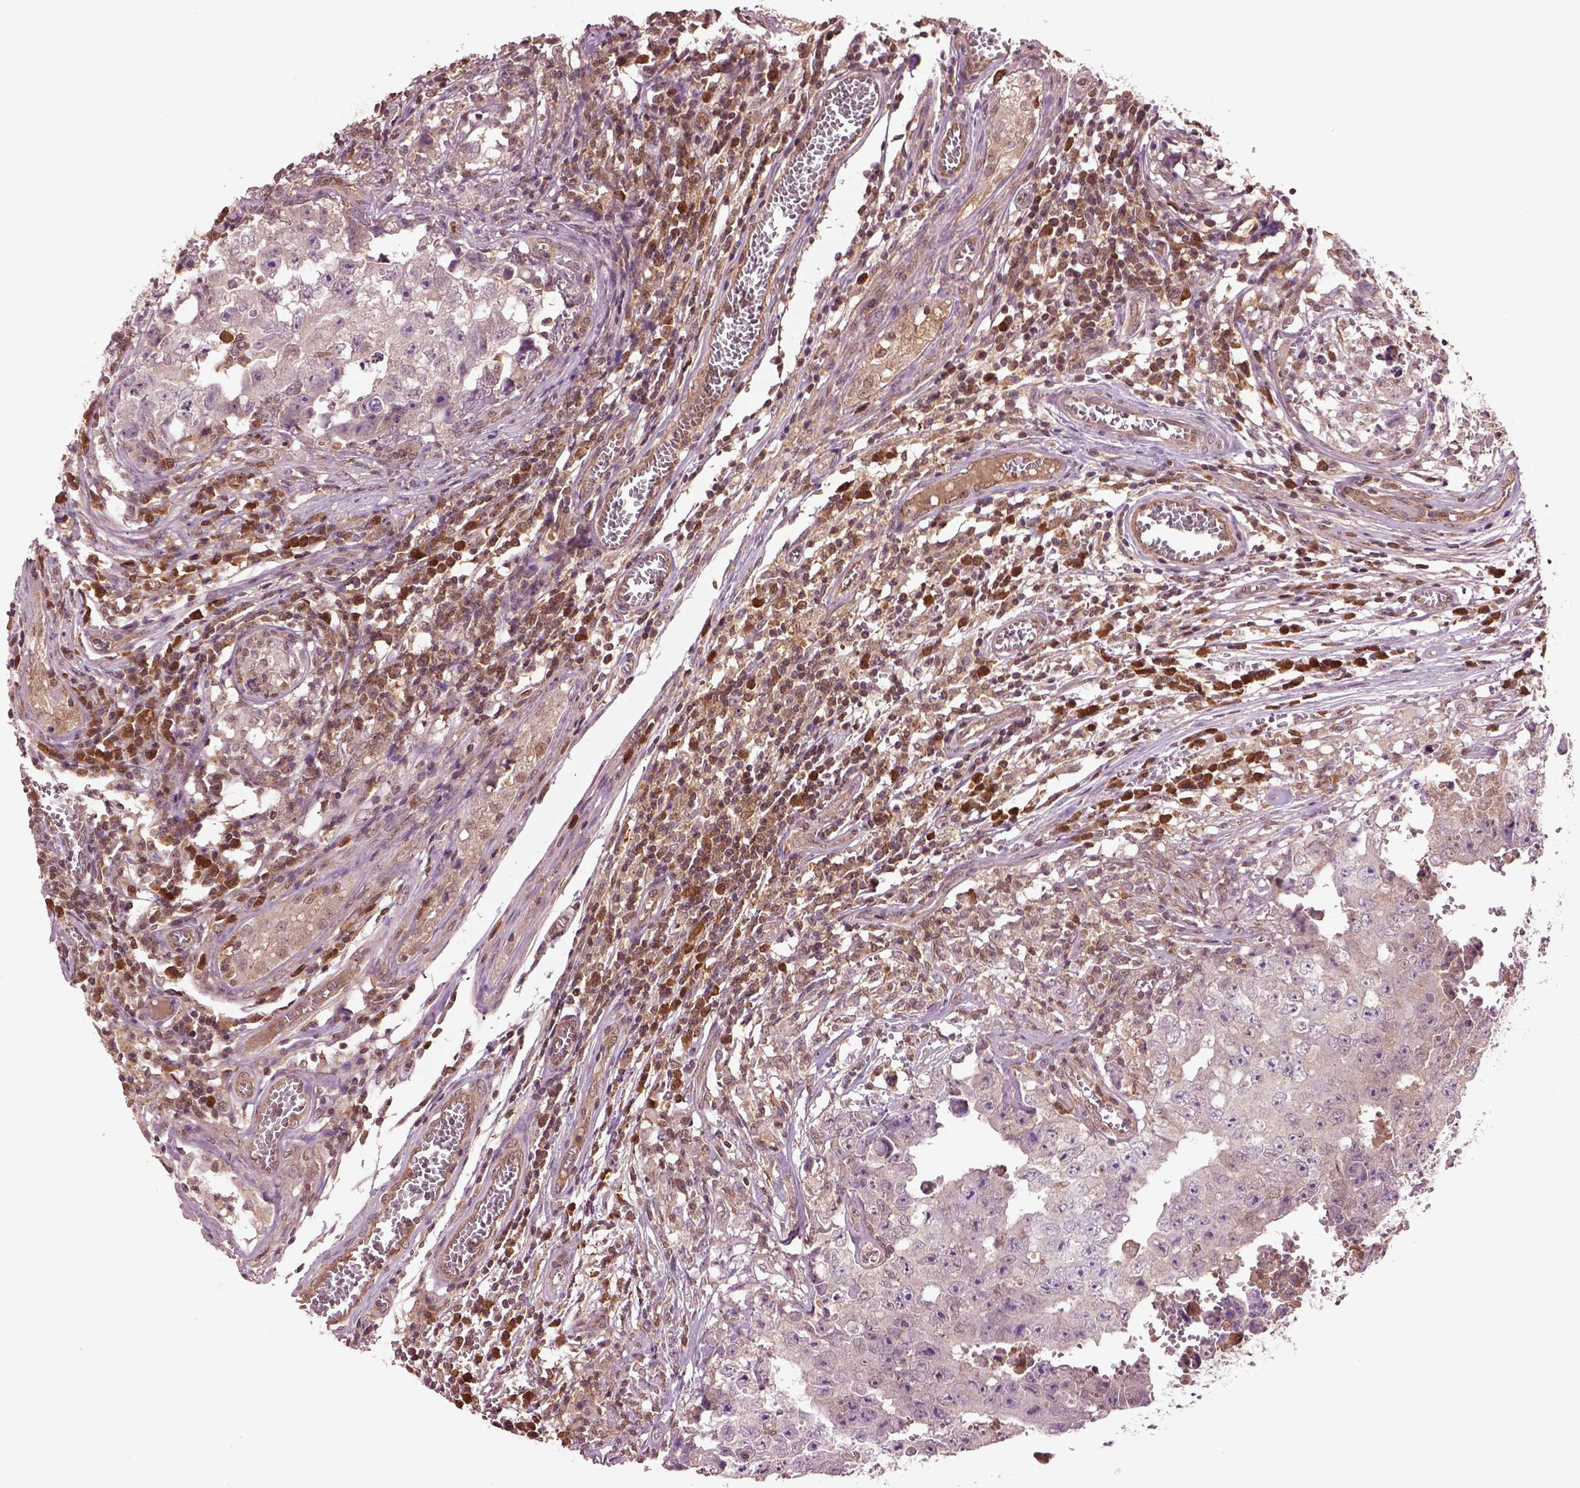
{"staining": {"intensity": "negative", "quantity": "none", "location": "none"}, "tissue": "testis cancer", "cell_type": "Tumor cells", "image_type": "cancer", "snomed": [{"axis": "morphology", "description": "Carcinoma, Embryonal, NOS"}, {"axis": "topography", "description": "Testis"}], "caption": "Image shows no significant protein expression in tumor cells of testis embryonal carcinoma.", "gene": "MDP1", "patient": {"sex": "male", "age": 36}}